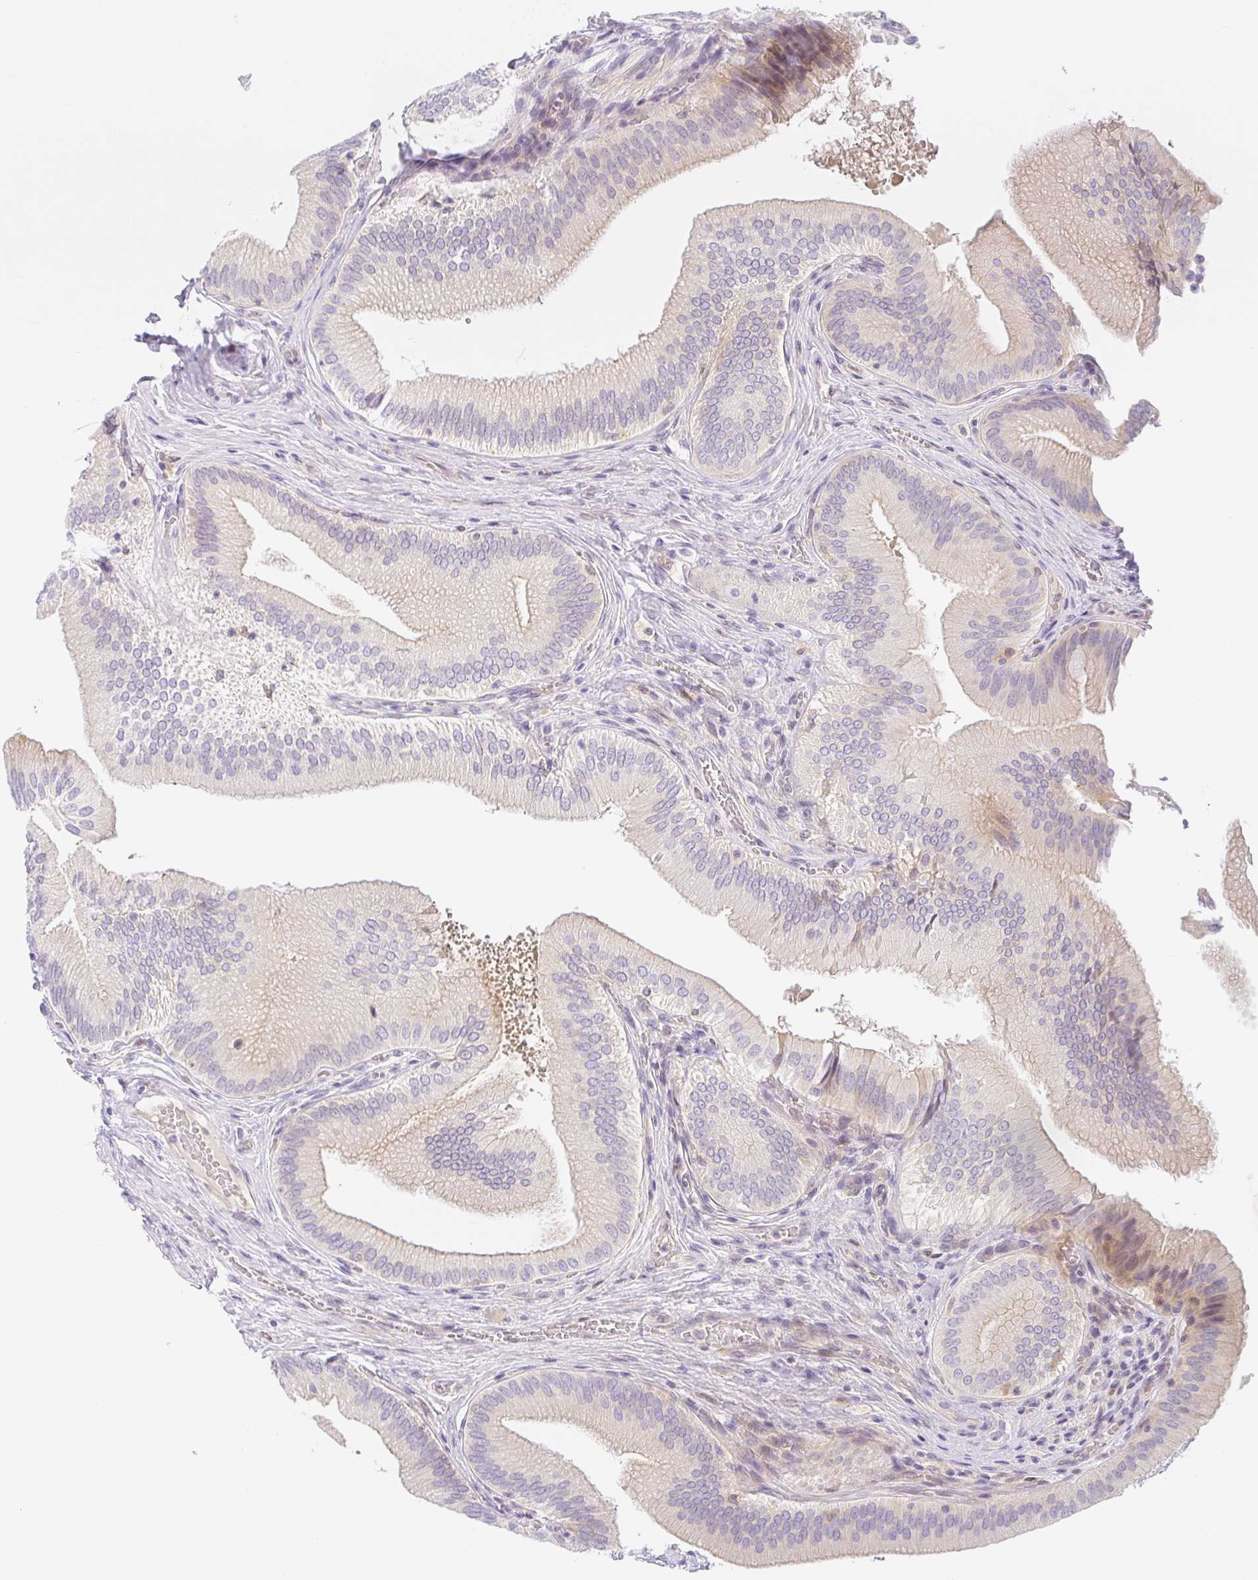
{"staining": {"intensity": "weak", "quantity": "25%-75%", "location": "cytoplasmic/membranous"}, "tissue": "gallbladder", "cell_type": "Glandular cells", "image_type": "normal", "snomed": [{"axis": "morphology", "description": "Normal tissue, NOS"}, {"axis": "topography", "description": "Gallbladder"}], "caption": "Brown immunohistochemical staining in benign human gallbladder demonstrates weak cytoplasmic/membranous expression in about 25%-75% of glandular cells.", "gene": "TMEM86A", "patient": {"sex": "male", "age": 17}}